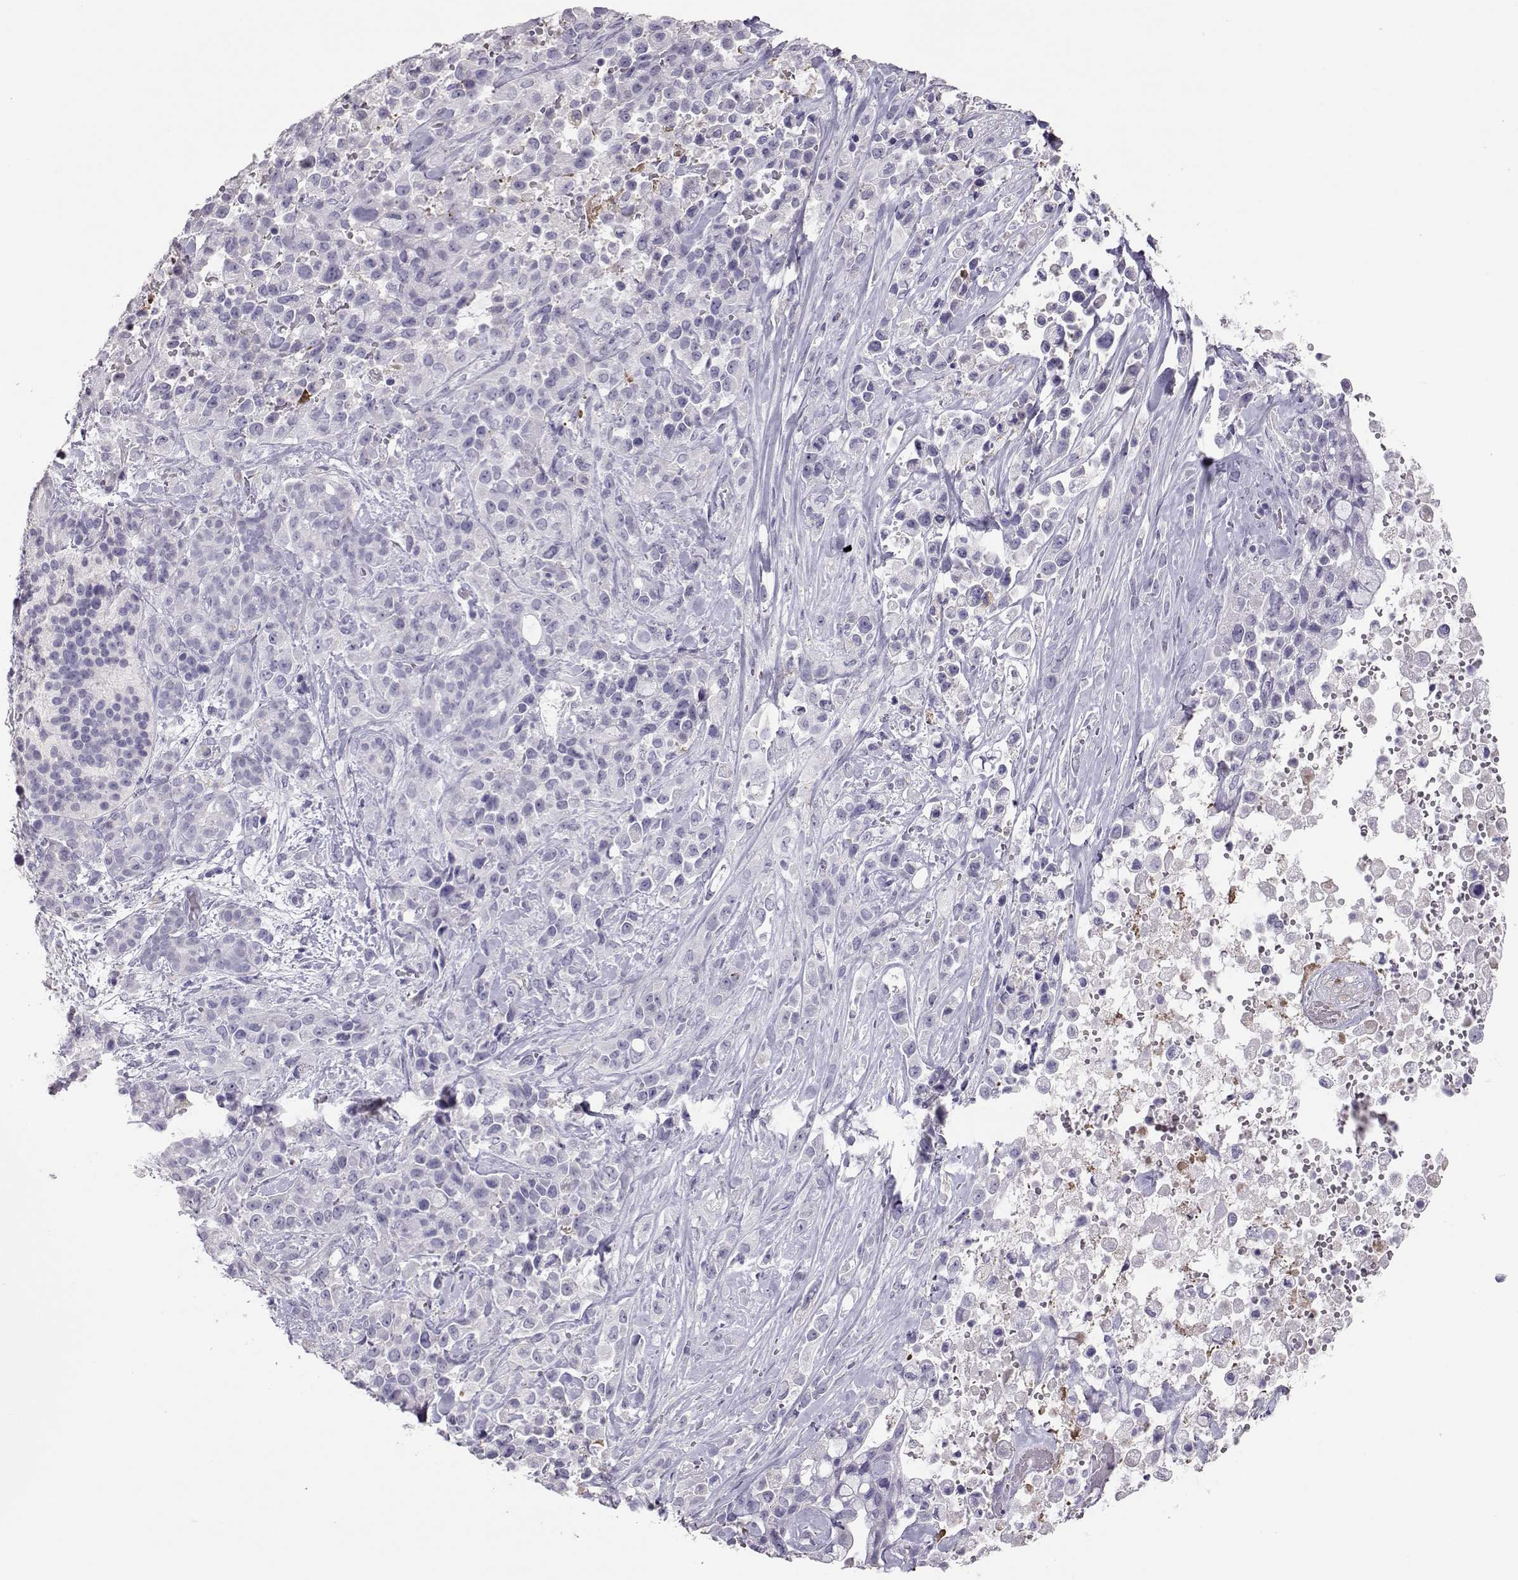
{"staining": {"intensity": "negative", "quantity": "none", "location": "none"}, "tissue": "pancreatic cancer", "cell_type": "Tumor cells", "image_type": "cancer", "snomed": [{"axis": "morphology", "description": "Adenocarcinoma, NOS"}, {"axis": "topography", "description": "Pancreas"}], "caption": "An immunohistochemistry photomicrograph of pancreatic cancer is shown. There is no staining in tumor cells of pancreatic cancer. (Stains: DAB (3,3'-diaminobenzidine) IHC with hematoxylin counter stain, Microscopy: brightfield microscopy at high magnification).", "gene": "PMCH", "patient": {"sex": "male", "age": 44}}